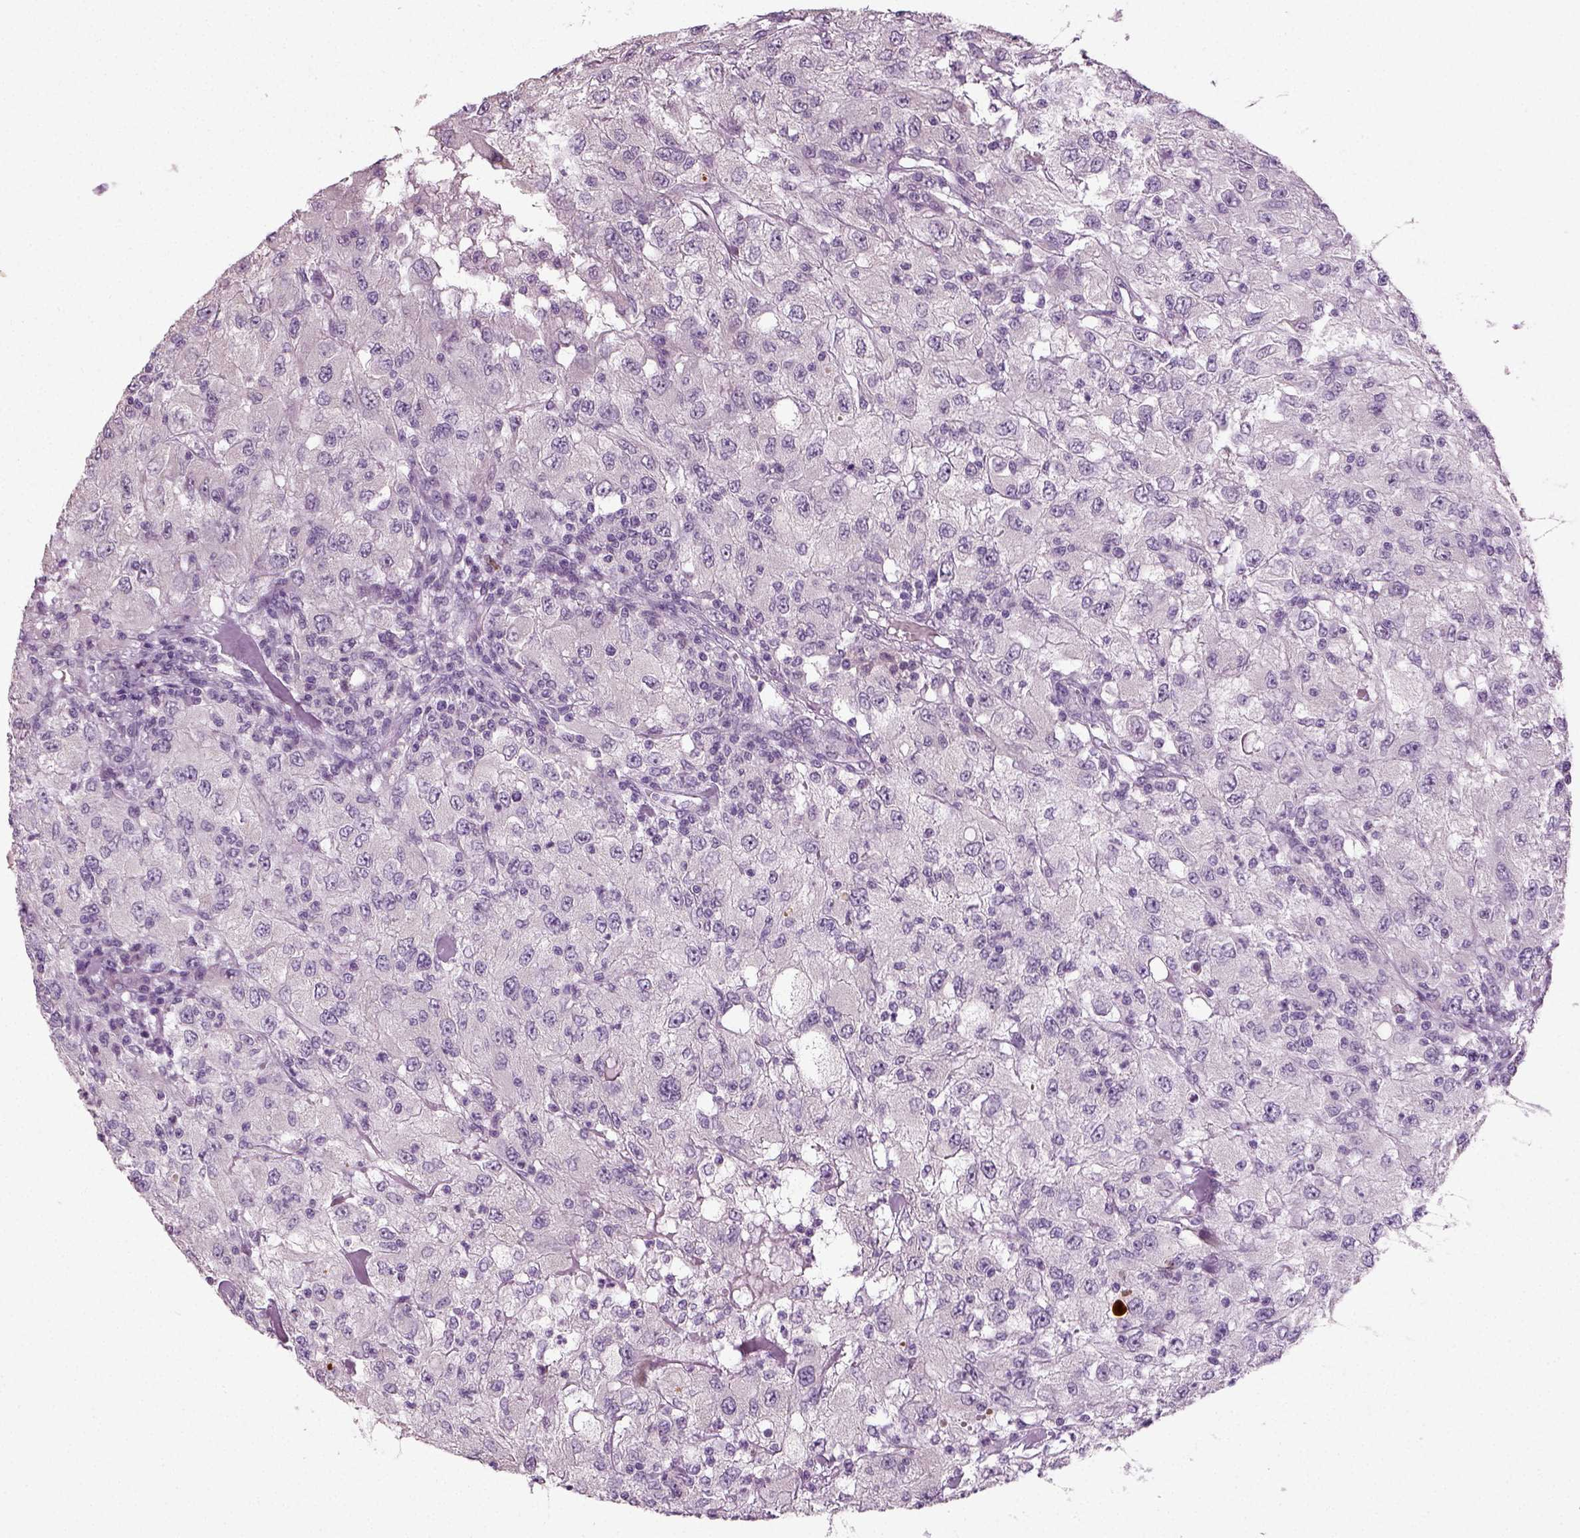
{"staining": {"intensity": "negative", "quantity": "none", "location": "none"}, "tissue": "renal cancer", "cell_type": "Tumor cells", "image_type": "cancer", "snomed": [{"axis": "morphology", "description": "Adenocarcinoma, NOS"}, {"axis": "topography", "description": "Kidney"}], "caption": "The histopathology image demonstrates no staining of tumor cells in renal adenocarcinoma.", "gene": "SYNGAP1", "patient": {"sex": "female", "age": 67}}